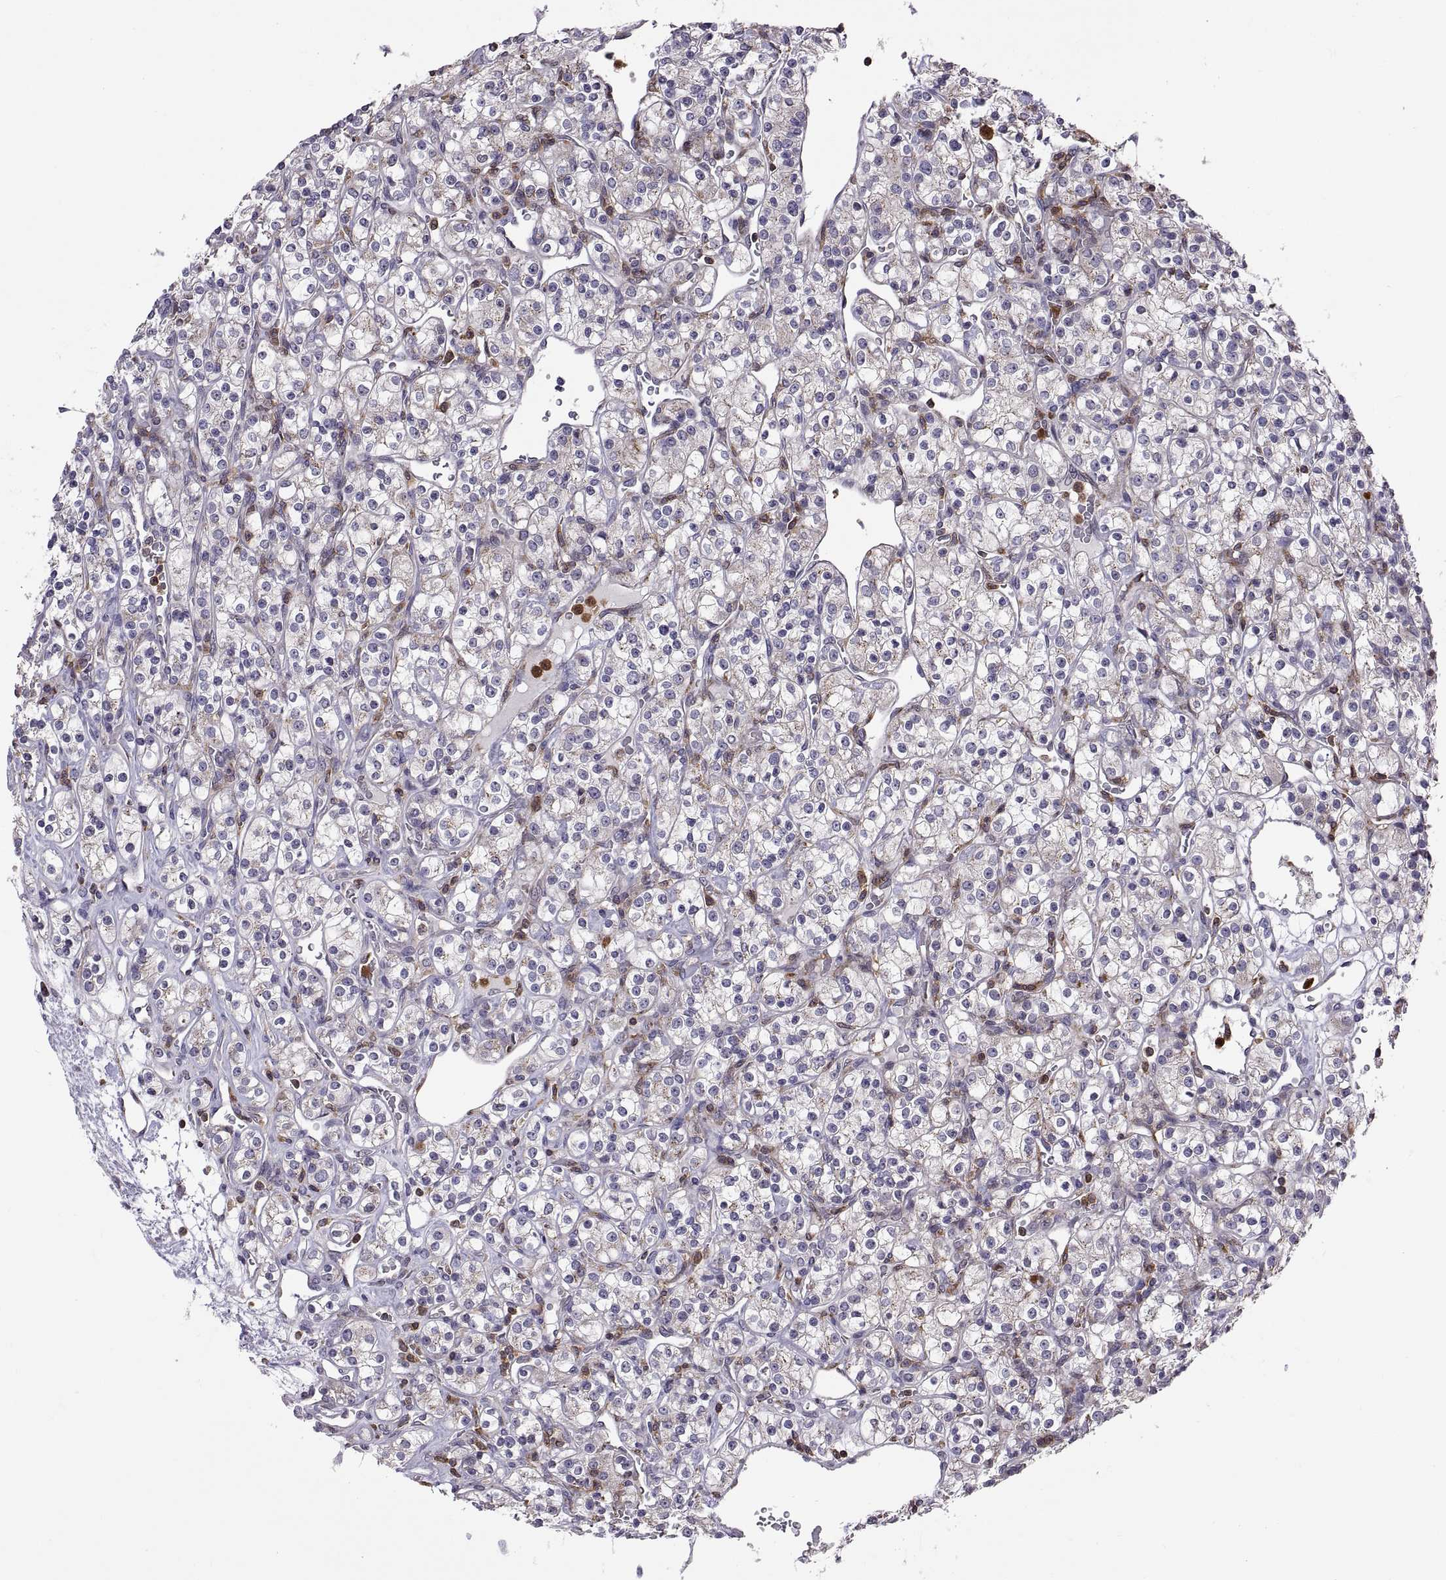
{"staining": {"intensity": "negative", "quantity": "none", "location": "none"}, "tissue": "renal cancer", "cell_type": "Tumor cells", "image_type": "cancer", "snomed": [{"axis": "morphology", "description": "Adenocarcinoma, NOS"}, {"axis": "topography", "description": "Kidney"}], "caption": "Immunohistochemistry (IHC) photomicrograph of neoplastic tissue: renal cancer (adenocarcinoma) stained with DAB (3,3'-diaminobenzidine) reveals no significant protein staining in tumor cells. (Stains: DAB immunohistochemistry with hematoxylin counter stain, Microscopy: brightfield microscopy at high magnification).", "gene": "ACAP1", "patient": {"sex": "male", "age": 77}}